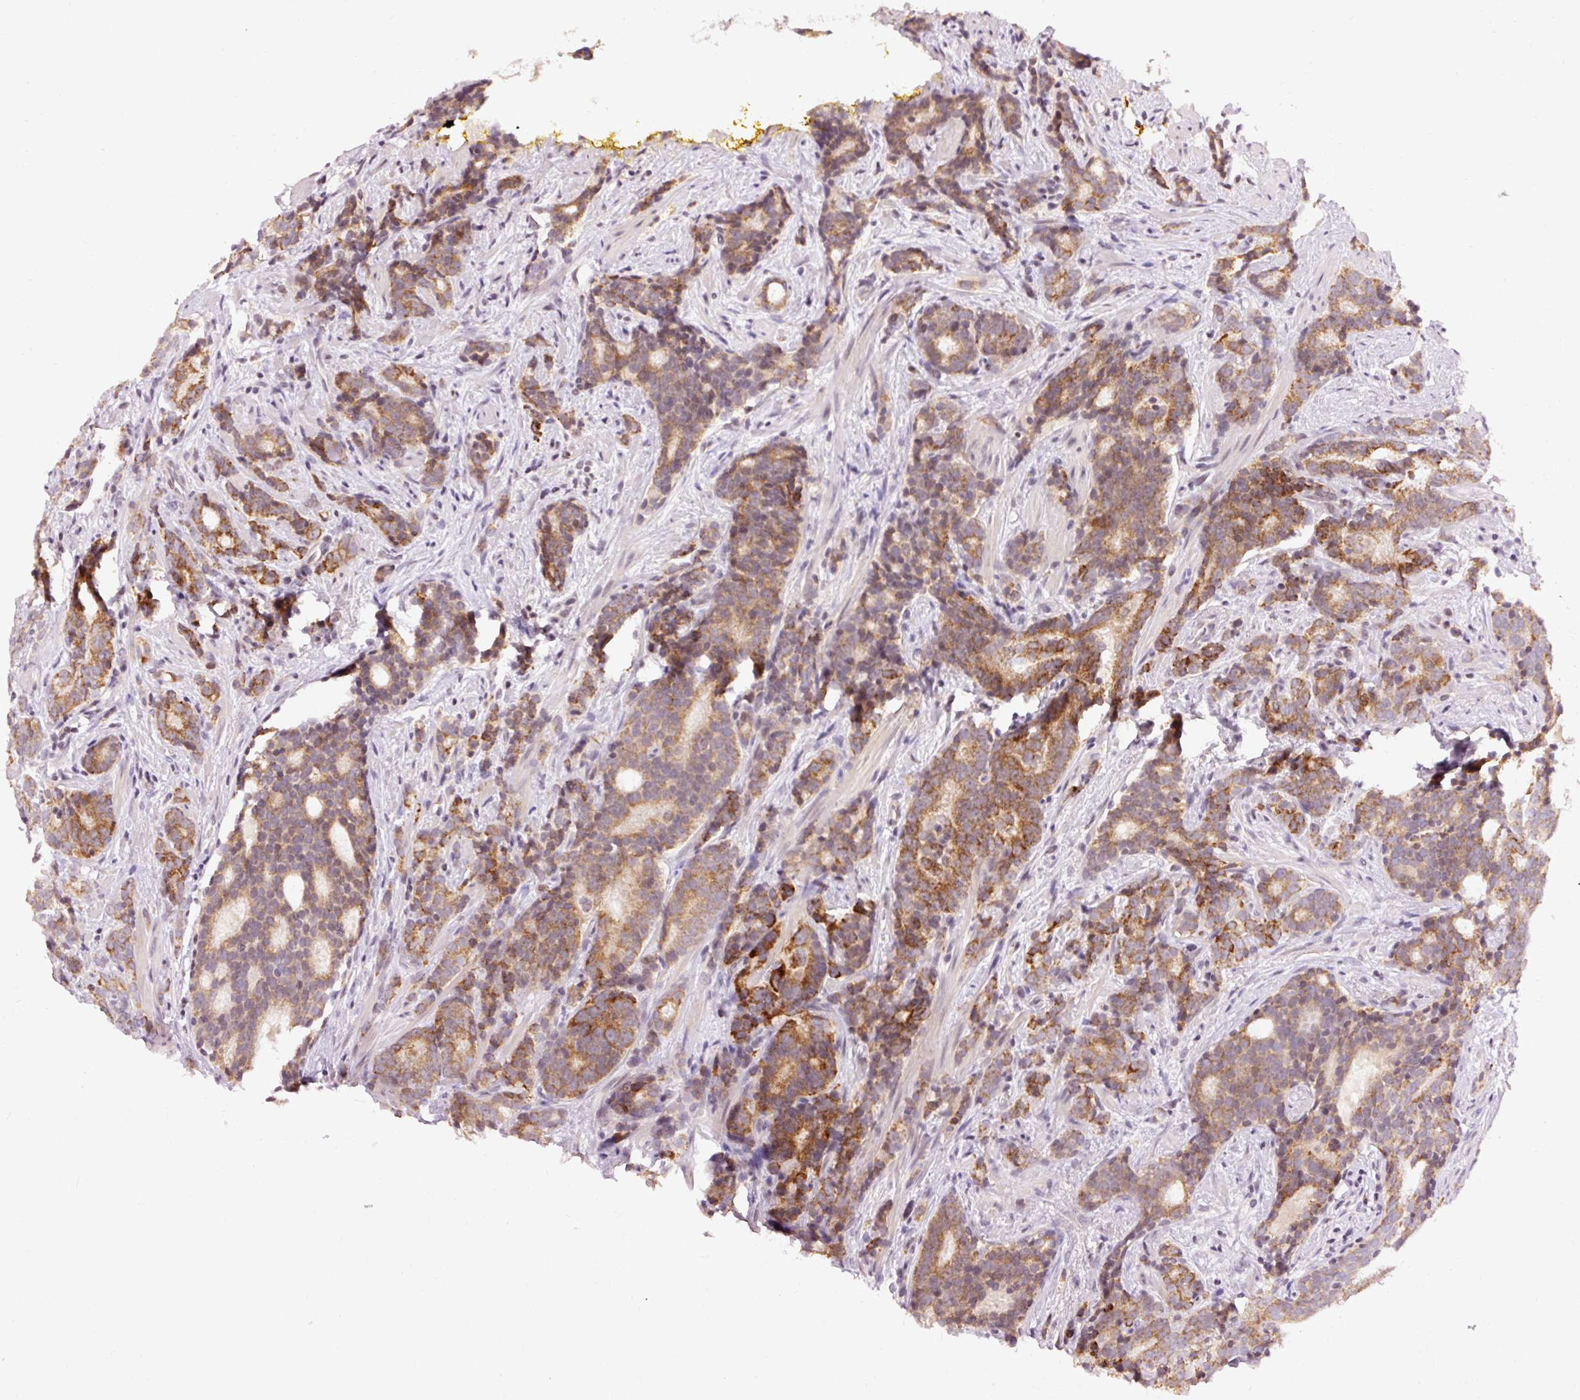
{"staining": {"intensity": "moderate", "quantity": ">75%", "location": "cytoplasmic/membranous"}, "tissue": "prostate cancer", "cell_type": "Tumor cells", "image_type": "cancer", "snomed": [{"axis": "morphology", "description": "Adenocarcinoma, High grade"}, {"axis": "topography", "description": "Prostate"}], "caption": "Moderate cytoplasmic/membranous staining for a protein is appreciated in approximately >75% of tumor cells of prostate cancer using IHC.", "gene": "ABHD11", "patient": {"sex": "male", "age": 64}}